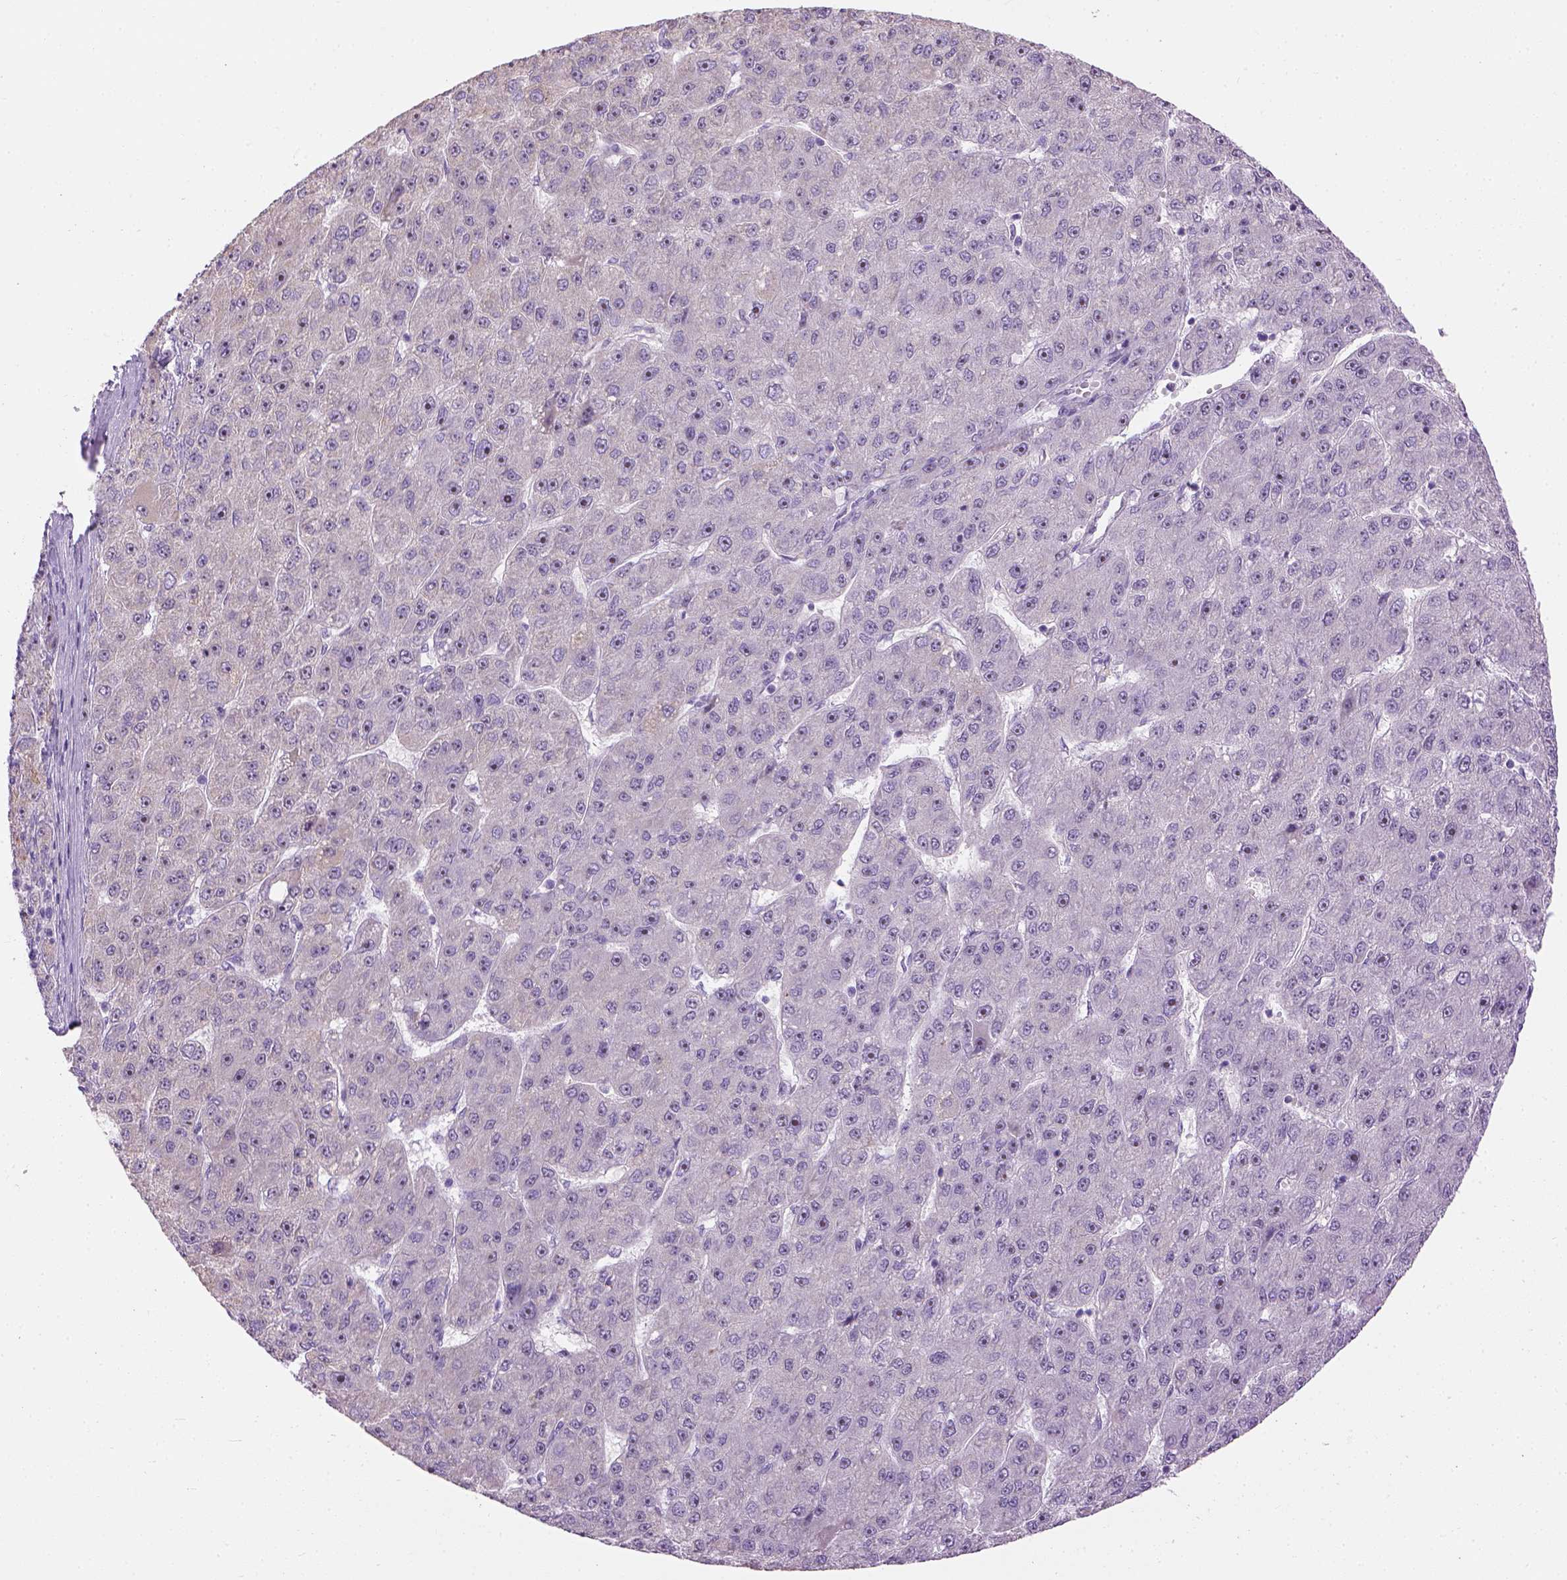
{"staining": {"intensity": "moderate", "quantity": "<25%", "location": "nuclear"}, "tissue": "liver cancer", "cell_type": "Tumor cells", "image_type": "cancer", "snomed": [{"axis": "morphology", "description": "Carcinoma, Hepatocellular, NOS"}, {"axis": "topography", "description": "Liver"}], "caption": "Protein expression by immunohistochemistry demonstrates moderate nuclear staining in about <25% of tumor cells in liver cancer. (IHC, brightfield microscopy, high magnification).", "gene": "UTP4", "patient": {"sex": "male", "age": 67}}